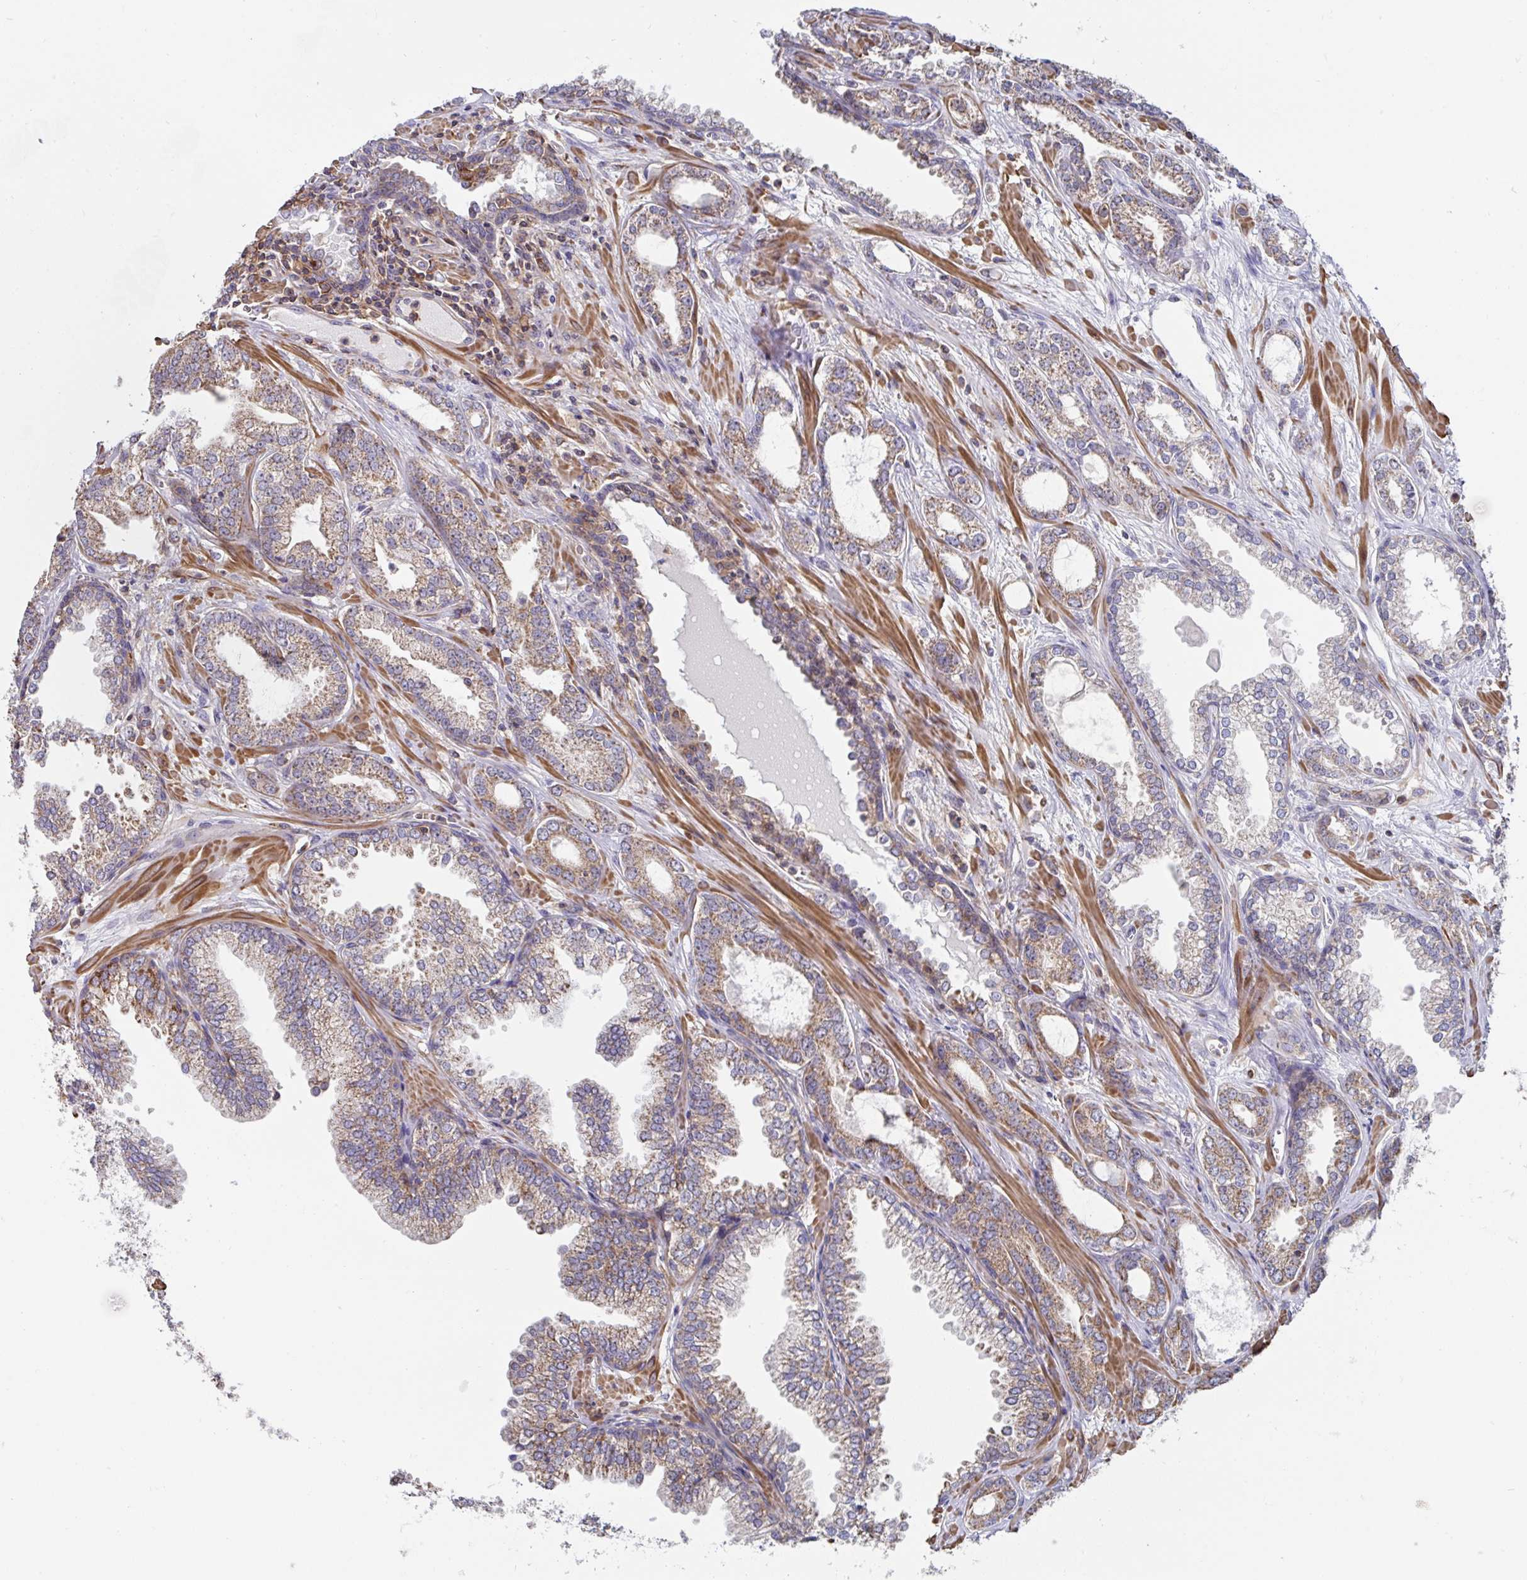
{"staining": {"intensity": "moderate", "quantity": ">75%", "location": "cytoplasmic/membranous"}, "tissue": "prostate cancer", "cell_type": "Tumor cells", "image_type": "cancer", "snomed": [{"axis": "morphology", "description": "Adenocarcinoma, Medium grade"}, {"axis": "topography", "description": "Prostate"}], "caption": "Approximately >75% of tumor cells in prostate medium-grade adenocarcinoma exhibit moderate cytoplasmic/membranous protein expression as visualized by brown immunohistochemical staining.", "gene": "DZANK1", "patient": {"sex": "male", "age": 57}}